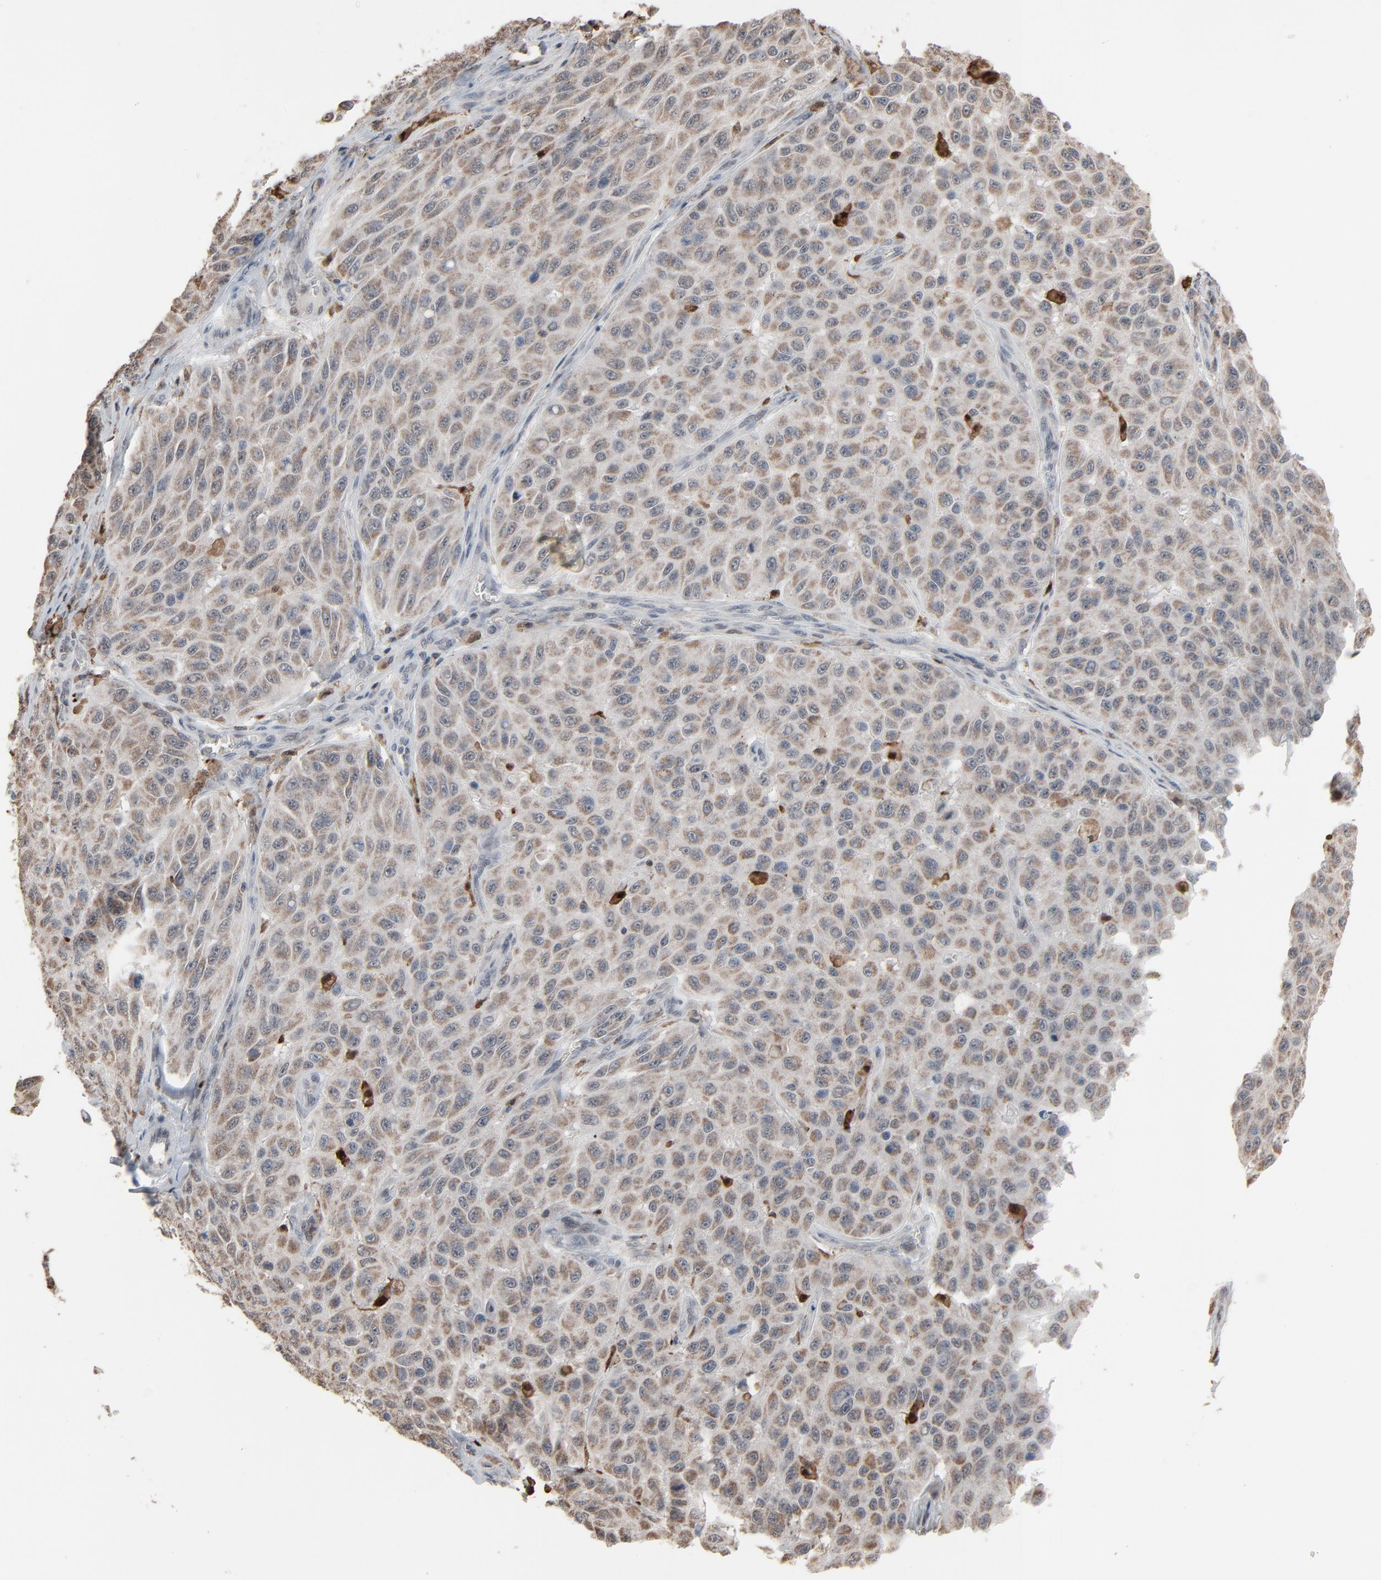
{"staining": {"intensity": "weak", "quantity": ">75%", "location": "cytoplasmic/membranous"}, "tissue": "melanoma", "cell_type": "Tumor cells", "image_type": "cancer", "snomed": [{"axis": "morphology", "description": "Malignant melanoma, NOS"}, {"axis": "topography", "description": "Skin"}], "caption": "This histopathology image reveals immunohistochemistry (IHC) staining of human malignant melanoma, with low weak cytoplasmic/membranous staining in about >75% of tumor cells.", "gene": "DOCK8", "patient": {"sex": "male", "age": 30}}